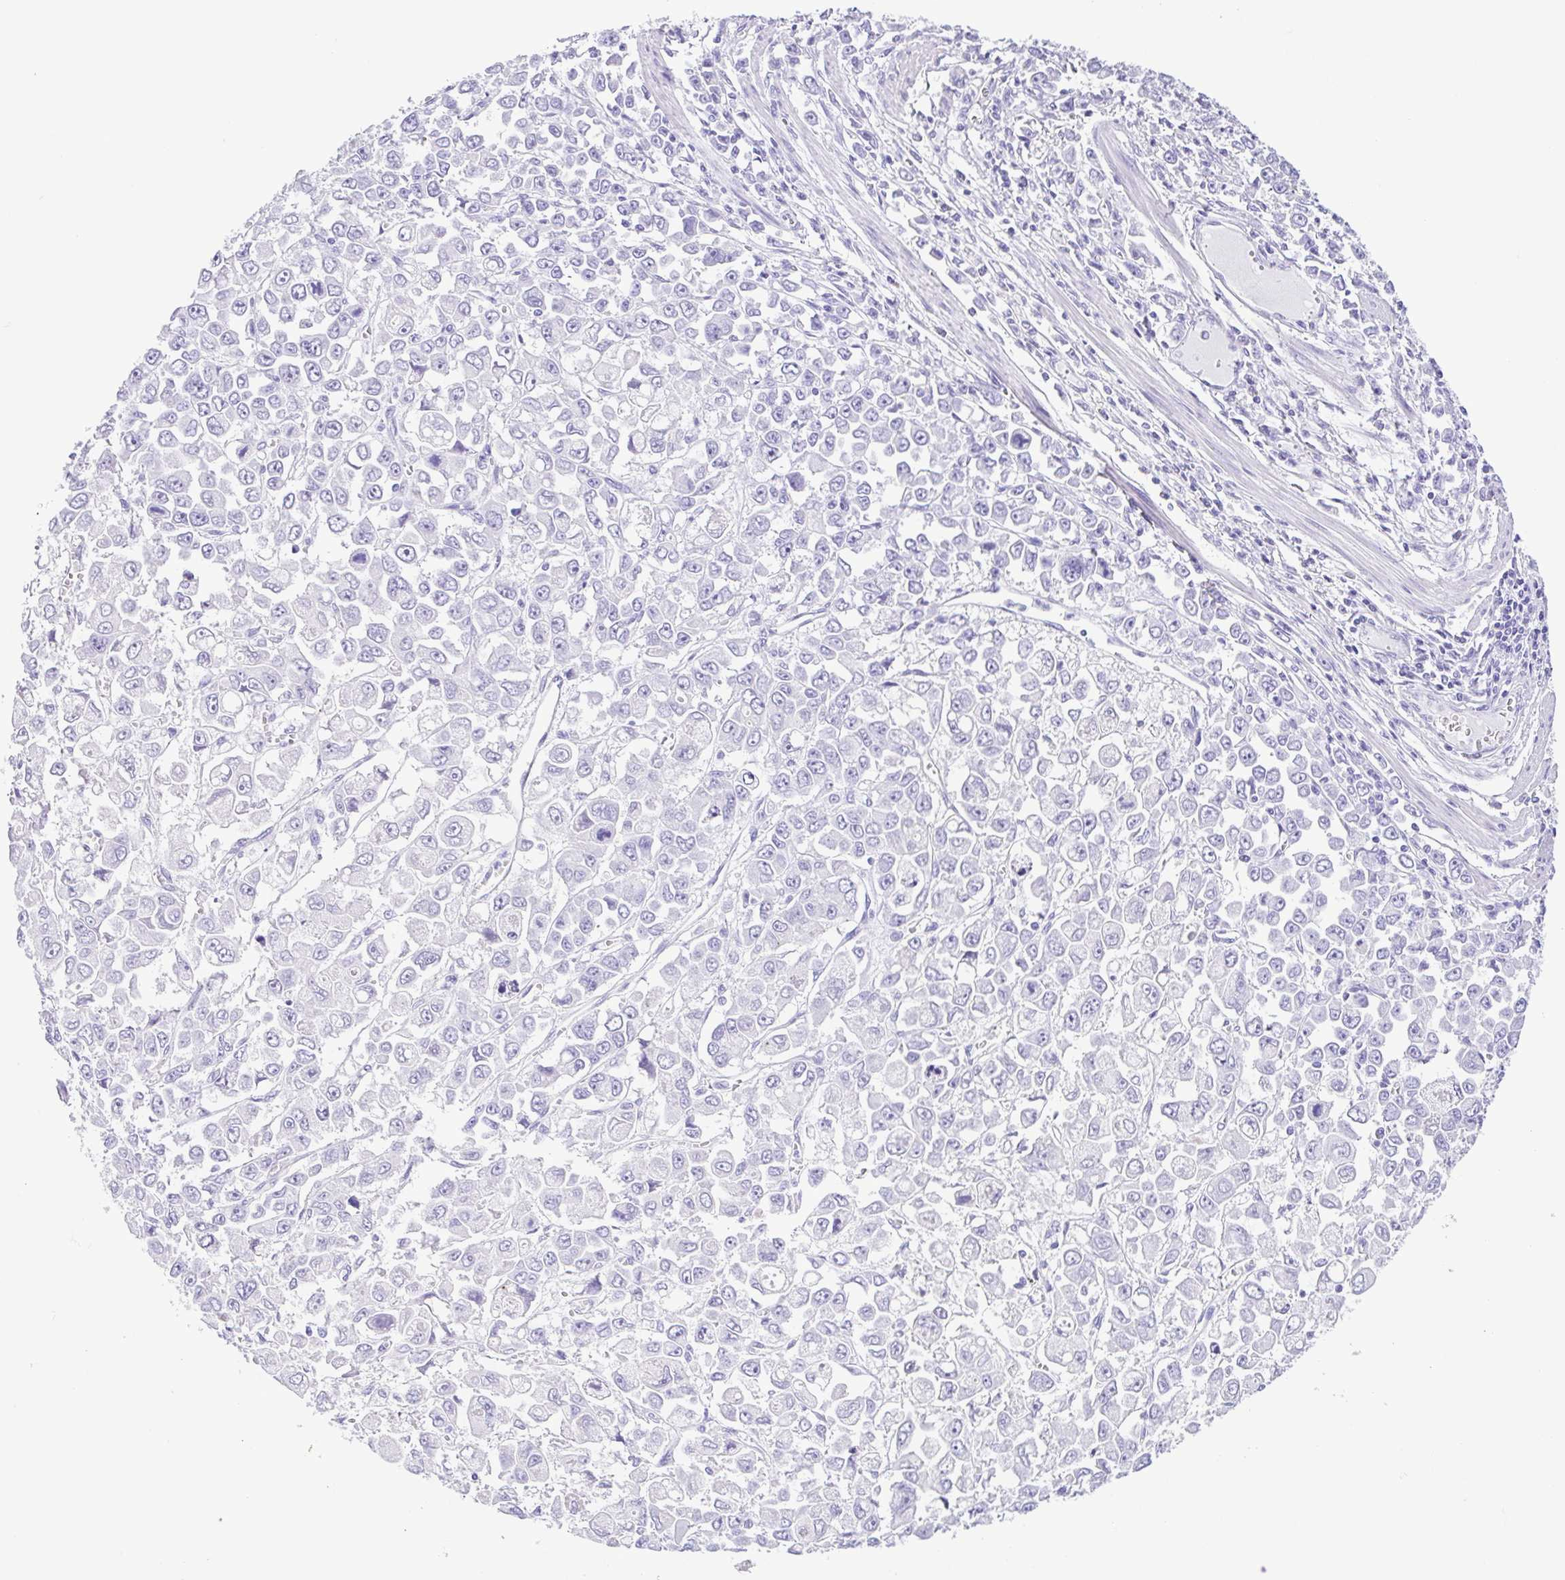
{"staining": {"intensity": "negative", "quantity": "none", "location": "none"}, "tissue": "stomach cancer", "cell_type": "Tumor cells", "image_type": "cancer", "snomed": [{"axis": "morphology", "description": "Adenocarcinoma, NOS"}, {"axis": "topography", "description": "Stomach, upper"}], "caption": "This is an immunohistochemistry micrograph of human stomach adenocarcinoma. There is no expression in tumor cells.", "gene": "OVGP1", "patient": {"sex": "male", "age": 70}}